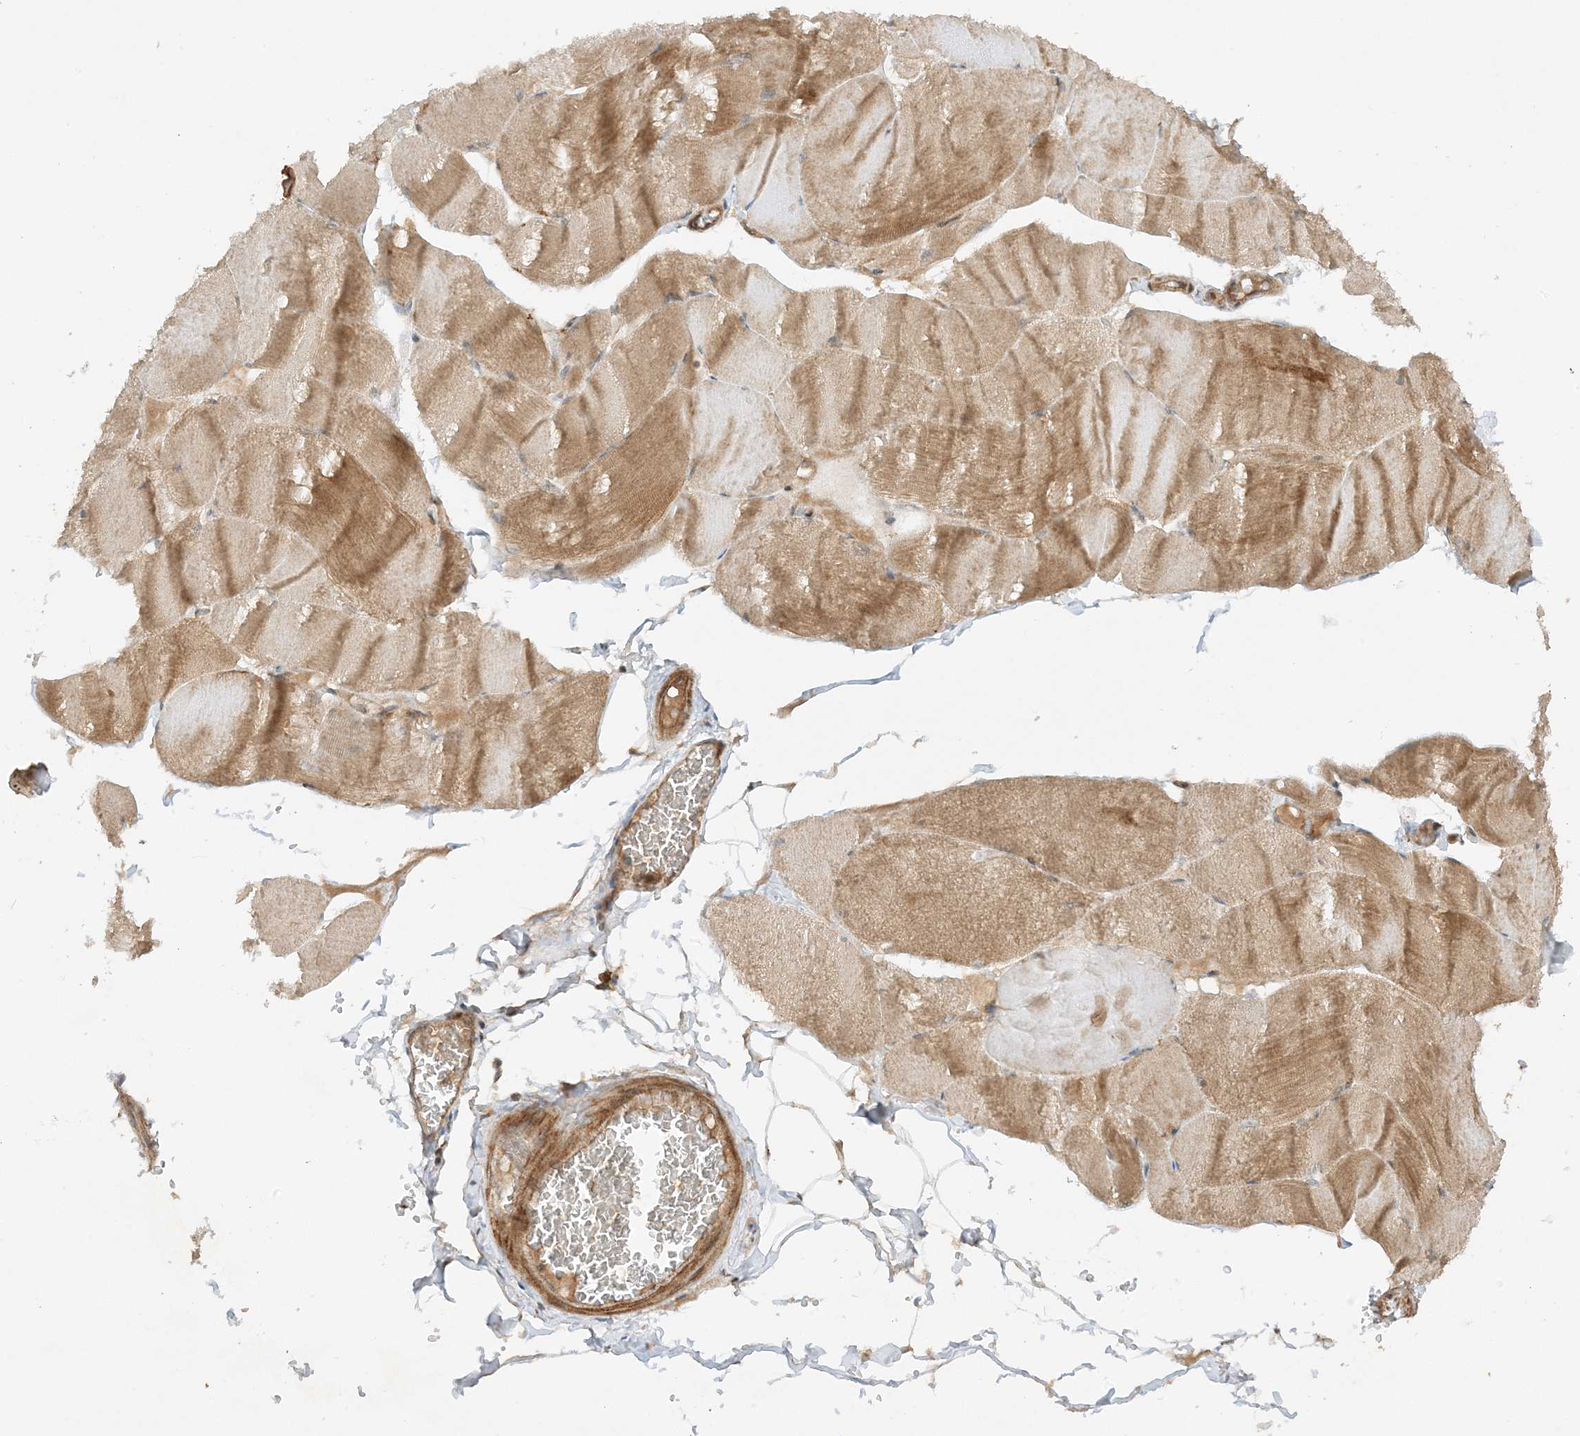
{"staining": {"intensity": "moderate", "quantity": ">75%", "location": "cytoplasmic/membranous"}, "tissue": "skeletal muscle", "cell_type": "Myocytes", "image_type": "normal", "snomed": [{"axis": "morphology", "description": "Normal tissue, NOS"}, {"axis": "morphology", "description": "Basal cell carcinoma"}, {"axis": "topography", "description": "Skeletal muscle"}], "caption": "A medium amount of moderate cytoplasmic/membranous expression is present in about >75% of myocytes in benign skeletal muscle.", "gene": "XRN1", "patient": {"sex": "female", "age": 64}}